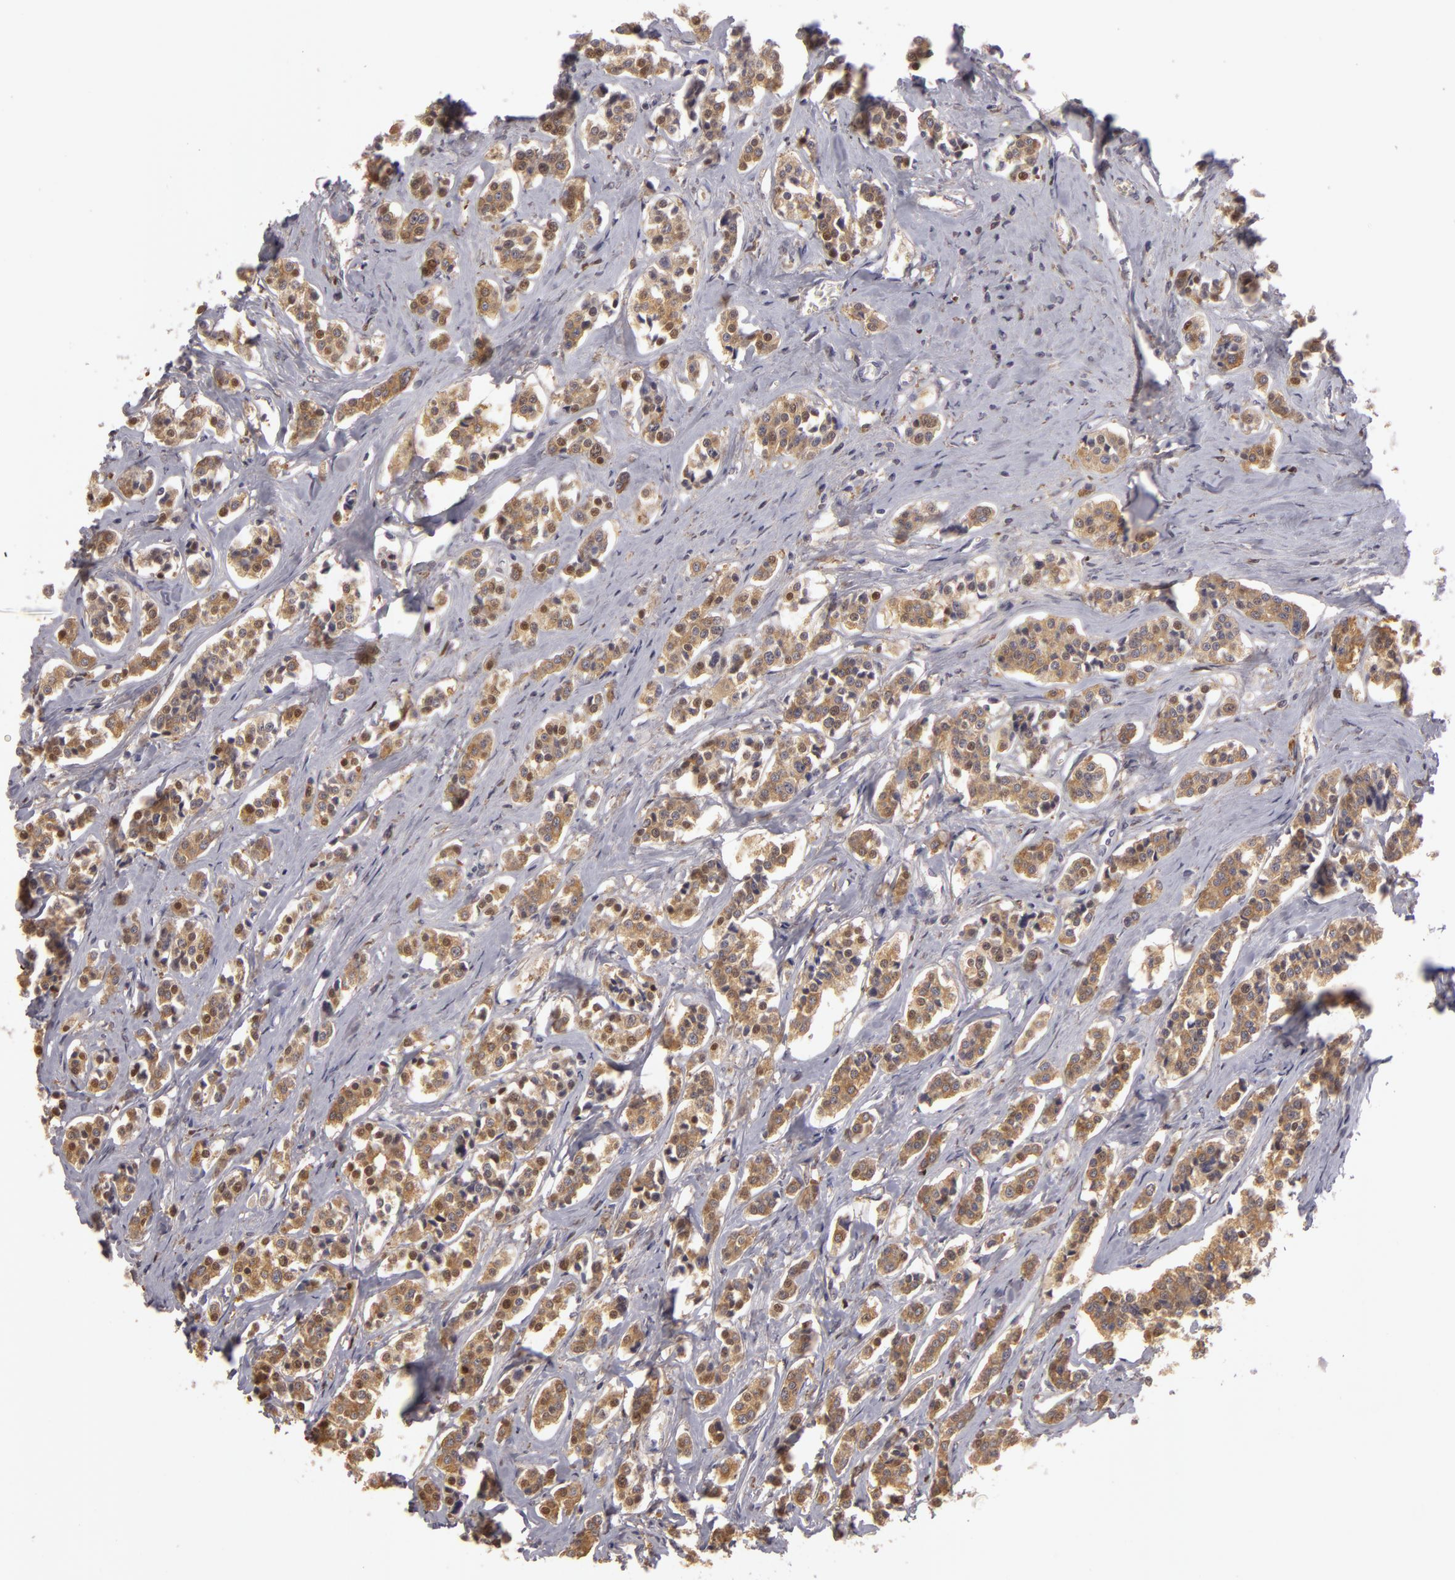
{"staining": {"intensity": "moderate", "quantity": ">75%", "location": "cytoplasmic/membranous"}, "tissue": "carcinoid", "cell_type": "Tumor cells", "image_type": "cancer", "snomed": [{"axis": "morphology", "description": "Carcinoid, malignant, NOS"}, {"axis": "topography", "description": "Small intestine"}], "caption": "DAB immunohistochemical staining of malignant carcinoid reveals moderate cytoplasmic/membranous protein staining in approximately >75% of tumor cells.", "gene": "GNPDA1", "patient": {"sex": "male", "age": 63}}